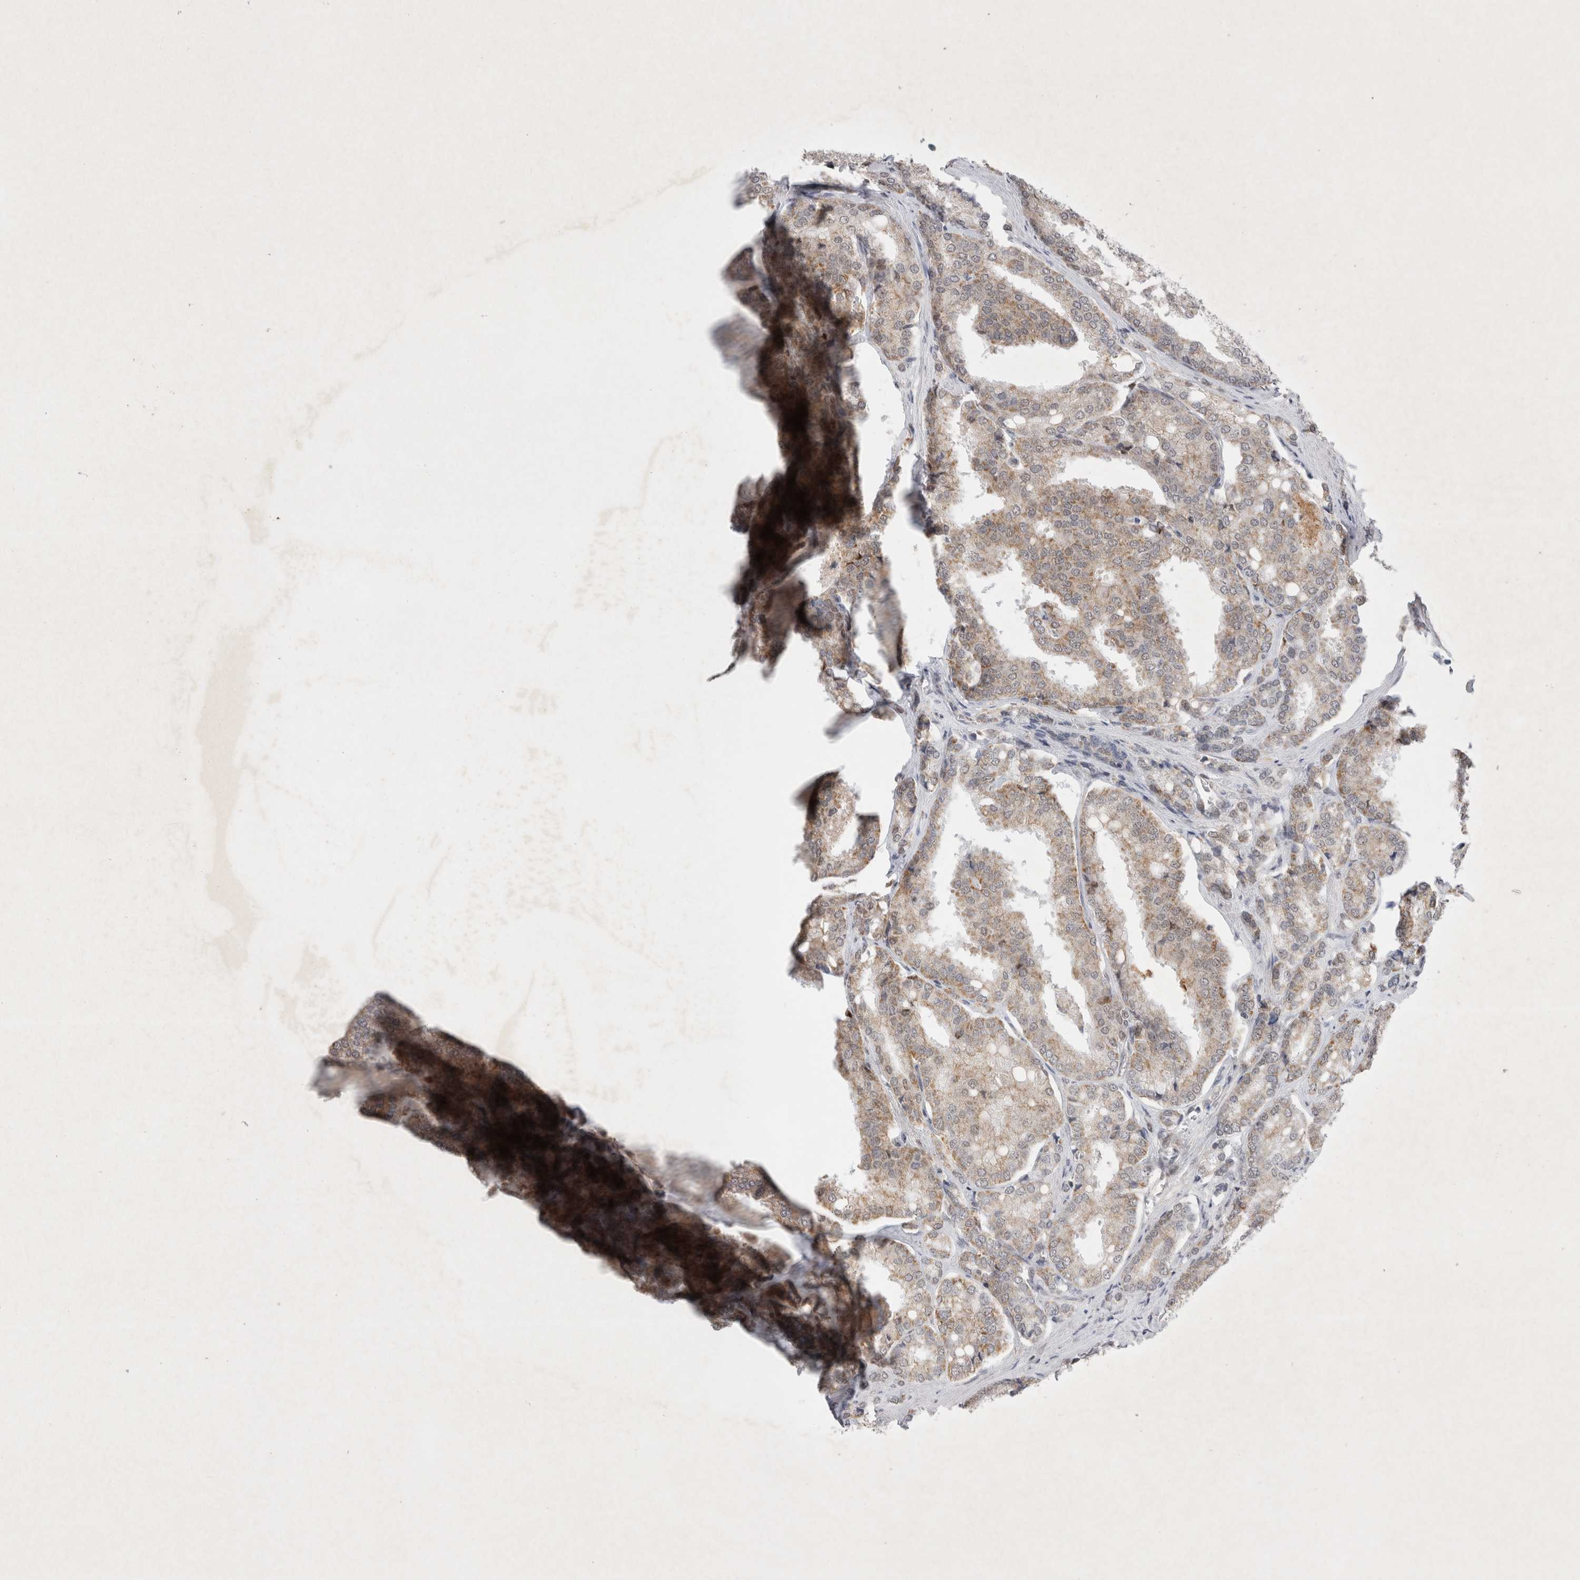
{"staining": {"intensity": "weak", "quantity": "25%-75%", "location": "cytoplasmic/membranous"}, "tissue": "prostate cancer", "cell_type": "Tumor cells", "image_type": "cancer", "snomed": [{"axis": "morphology", "description": "Adenocarcinoma, High grade"}, {"axis": "topography", "description": "Prostate"}], "caption": "IHC (DAB (3,3'-diaminobenzidine)) staining of human prostate cancer demonstrates weak cytoplasmic/membranous protein positivity in about 25%-75% of tumor cells. (DAB IHC with brightfield microscopy, high magnification).", "gene": "MRPL37", "patient": {"sex": "male", "age": 50}}